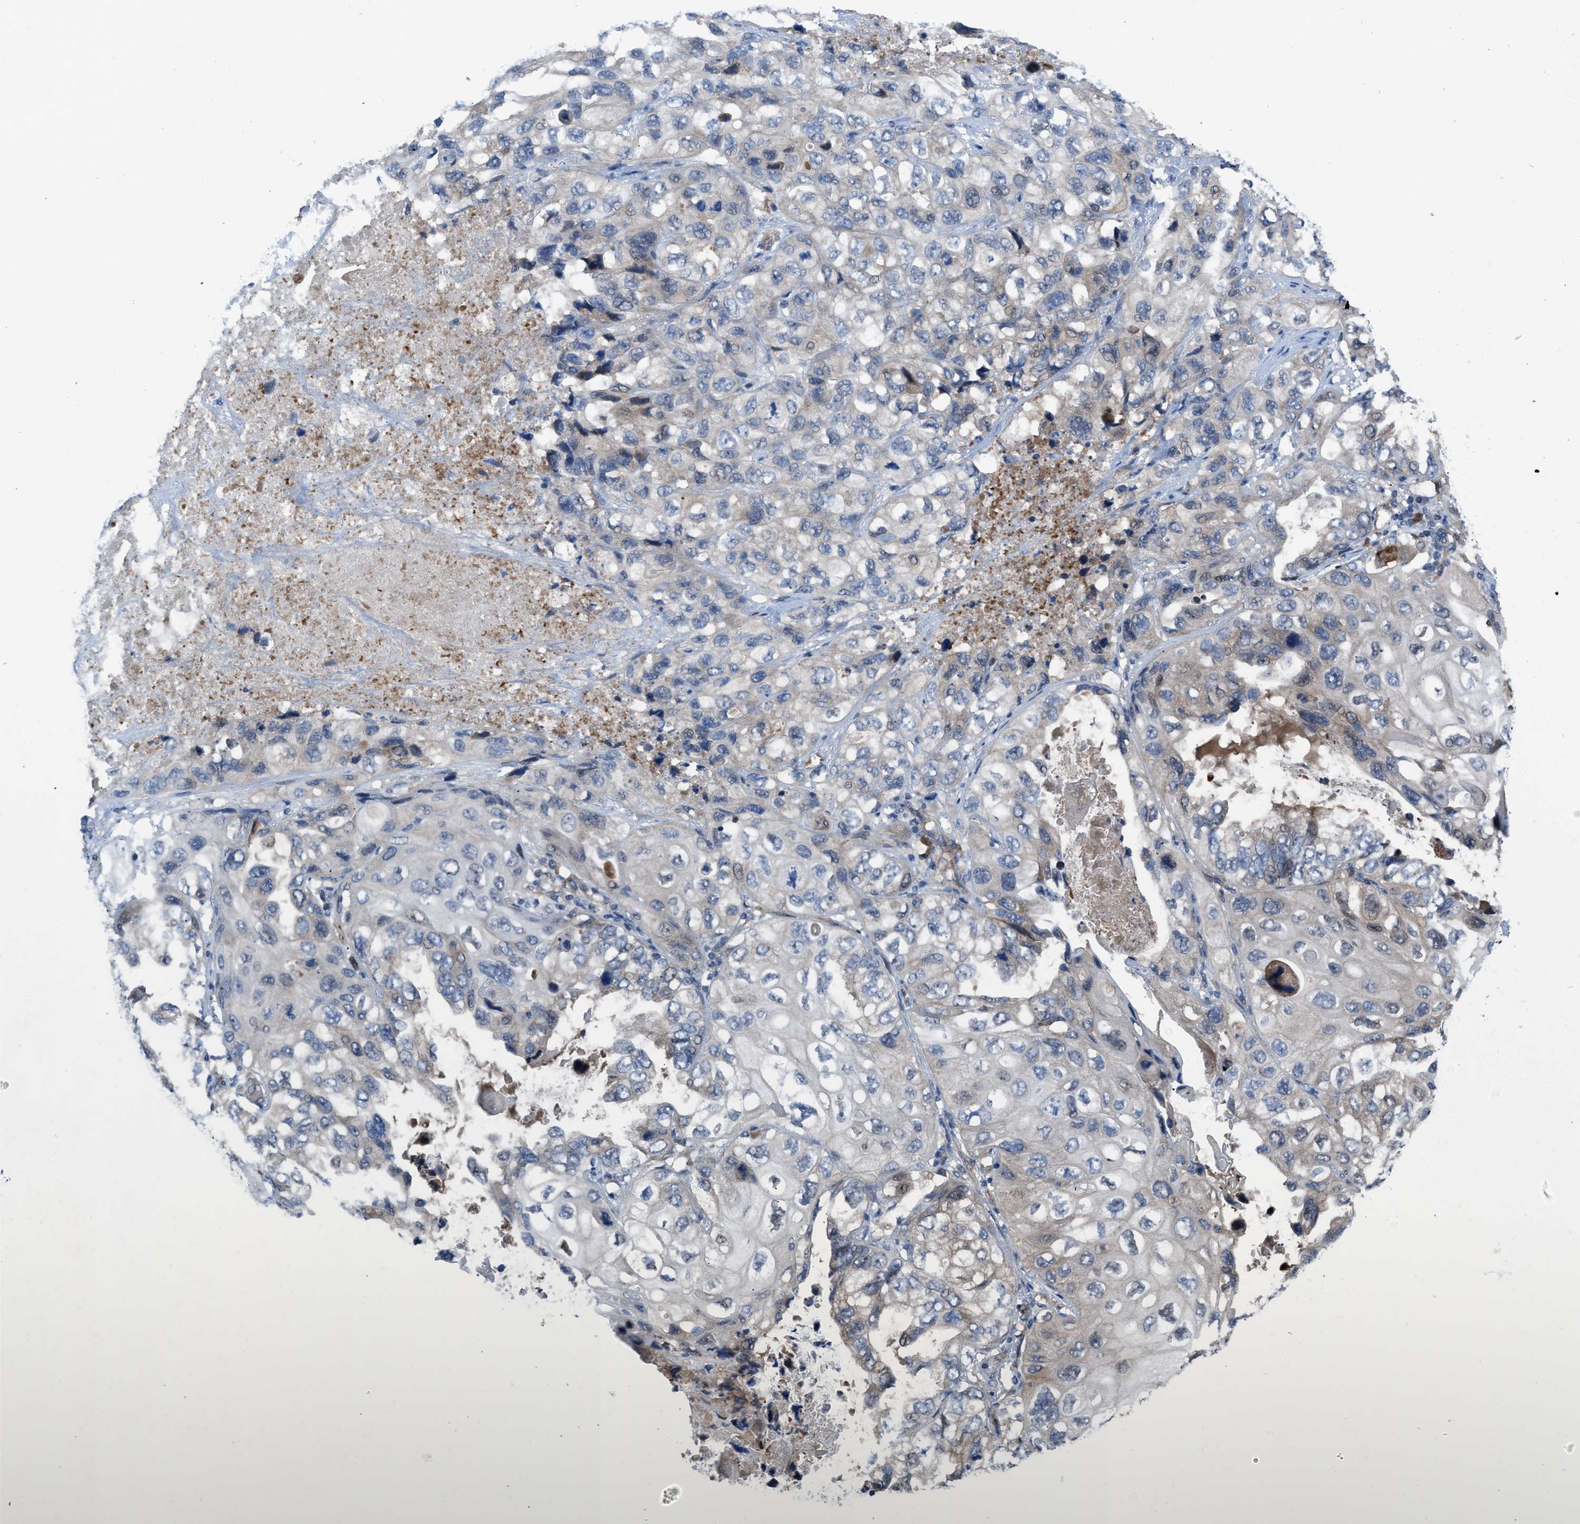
{"staining": {"intensity": "moderate", "quantity": "<25%", "location": "cytoplasmic/membranous"}, "tissue": "lung cancer", "cell_type": "Tumor cells", "image_type": "cancer", "snomed": [{"axis": "morphology", "description": "Squamous cell carcinoma, NOS"}, {"axis": "topography", "description": "Lung"}], "caption": "This image reveals immunohistochemistry staining of lung cancer, with low moderate cytoplasmic/membranous staining in about <25% of tumor cells.", "gene": "IL17RE", "patient": {"sex": "female", "age": 73}}